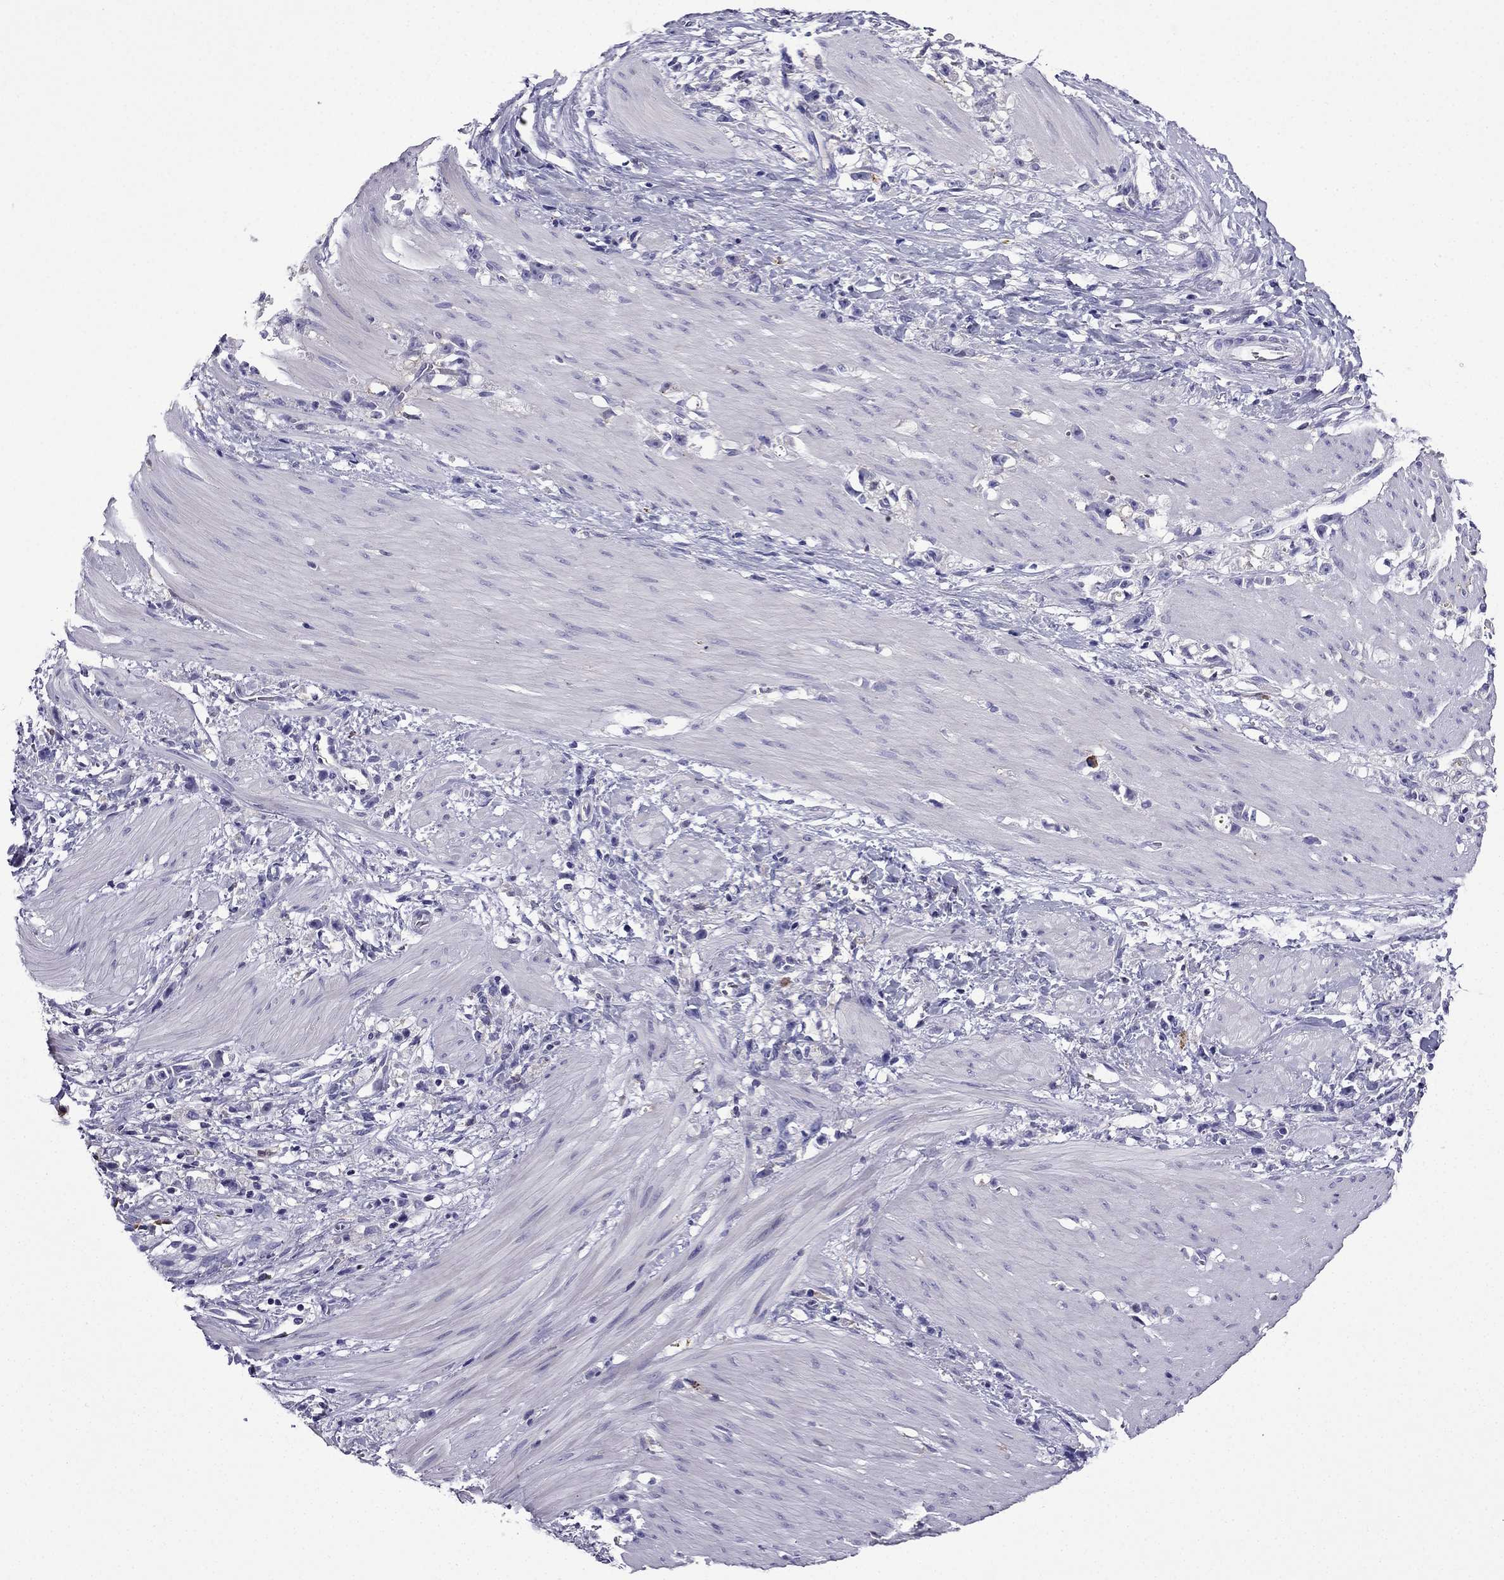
{"staining": {"intensity": "negative", "quantity": "none", "location": "none"}, "tissue": "stomach cancer", "cell_type": "Tumor cells", "image_type": "cancer", "snomed": [{"axis": "morphology", "description": "Adenocarcinoma, NOS"}, {"axis": "topography", "description": "Stomach"}], "caption": "There is no significant expression in tumor cells of stomach cancer.", "gene": "TSSK4", "patient": {"sex": "female", "age": 59}}